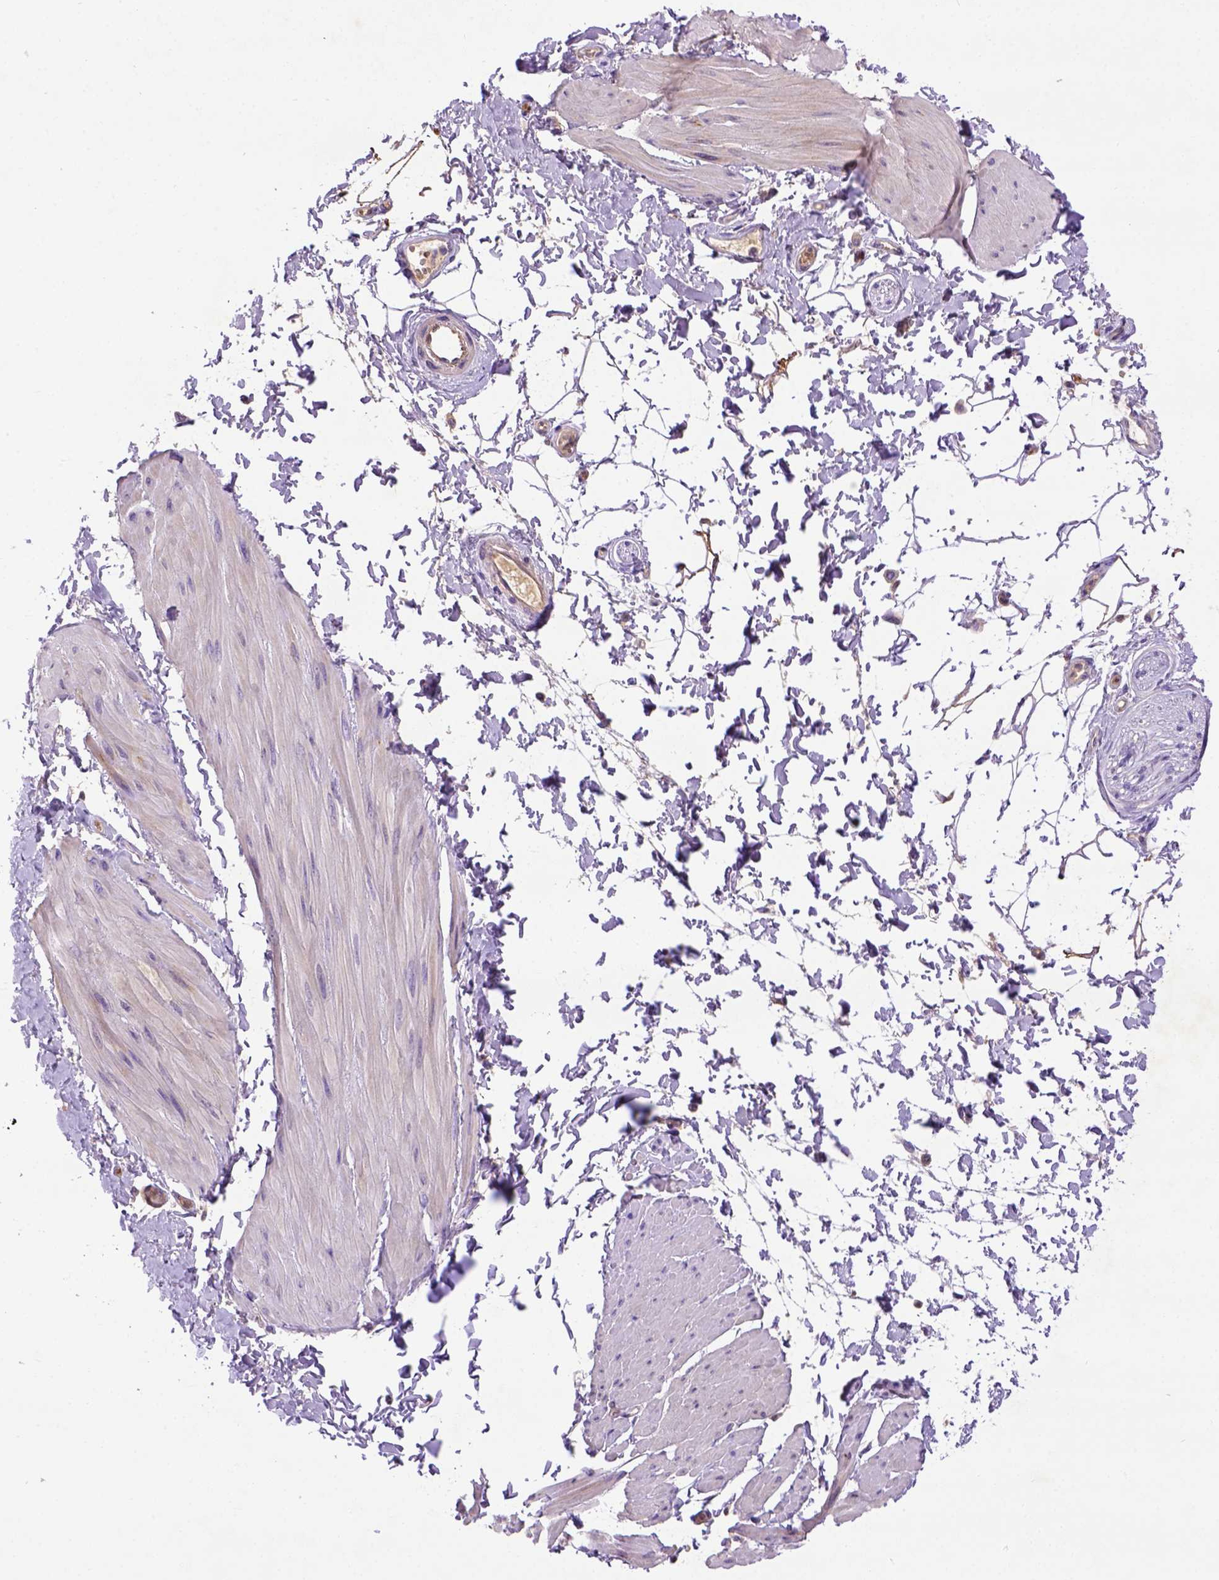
{"staining": {"intensity": "negative", "quantity": "none", "location": "none"}, "tissue": "adipose tissue", "cell_type": "Adipocytes", "image_type": "normal", "snomed": [{"axis": "morphology", "description": "Normal tissue, NOS"}, {"axis": "topography", "description": "Smooth muscle"}, {"axis": "topography", "description": "Peripheral nerve tissue"}], "caption": "DAB (3,3'-diaminobenzidine) immunohistochemical staining of unremarkable adipose tissue displays no significant staining in adipocytes. (DAB immunohistochemistry with hematoxylin counter stain).", "gene": "DEPDC1B", "patient": {"sex": "male", "age": 58}}